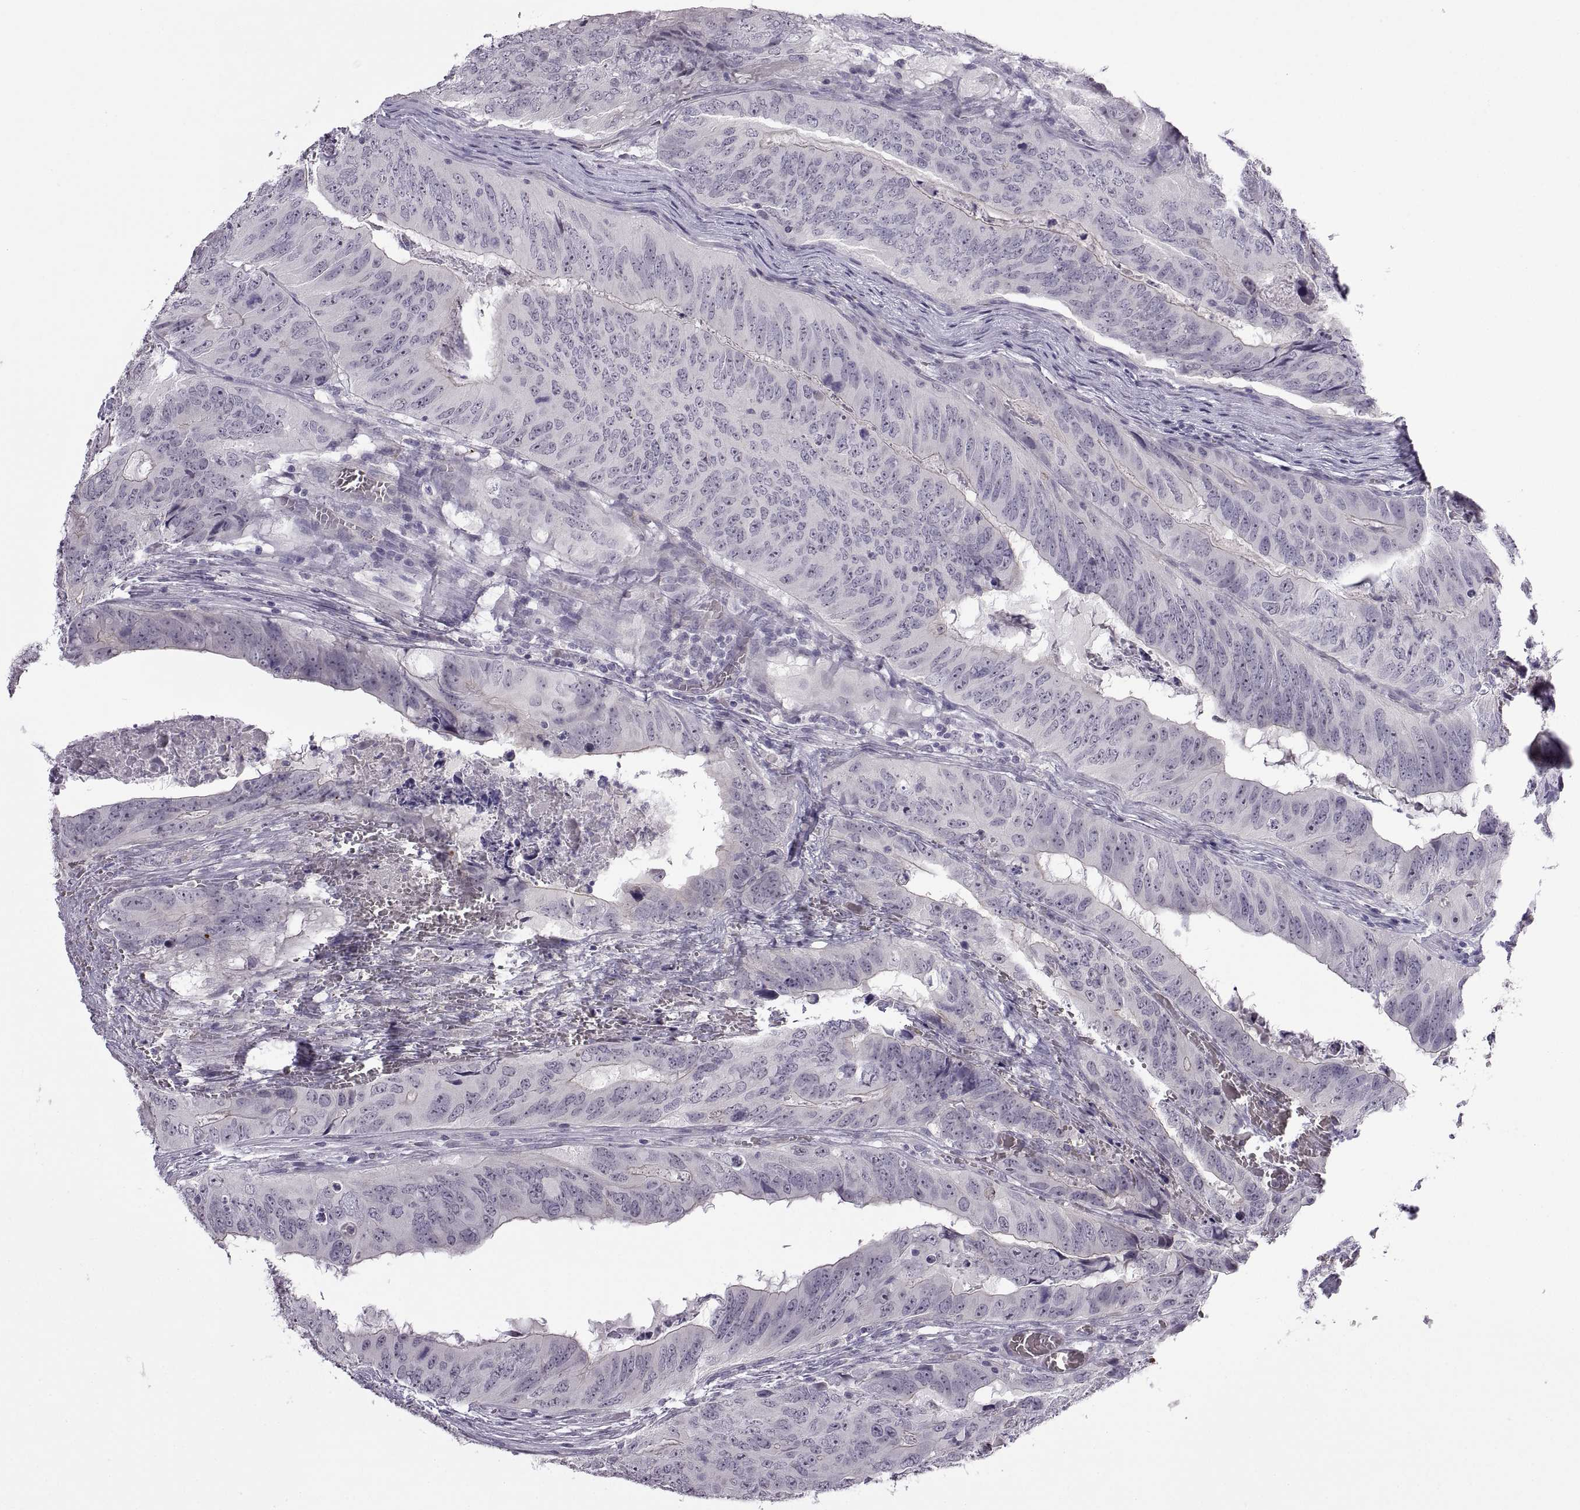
{"staining": {"intensity": "negative", "quantity": "none", "location": "none"}, "tissue": "colorectal cancer", "cell_type": "Tumor cells", "image_type": "cancer", "snomed": [{"axis": "morphology", "description": "Adenocarcinoma, NOS"}, {"axis": "topography", "description": "Colon"}], "caption": "The micrograph displays no significant positivity in tumor cells of colorectal cancer (adenocarcinoma).", "gene": "MEIOC", "patient": {"sex": "male", "age": 79}}